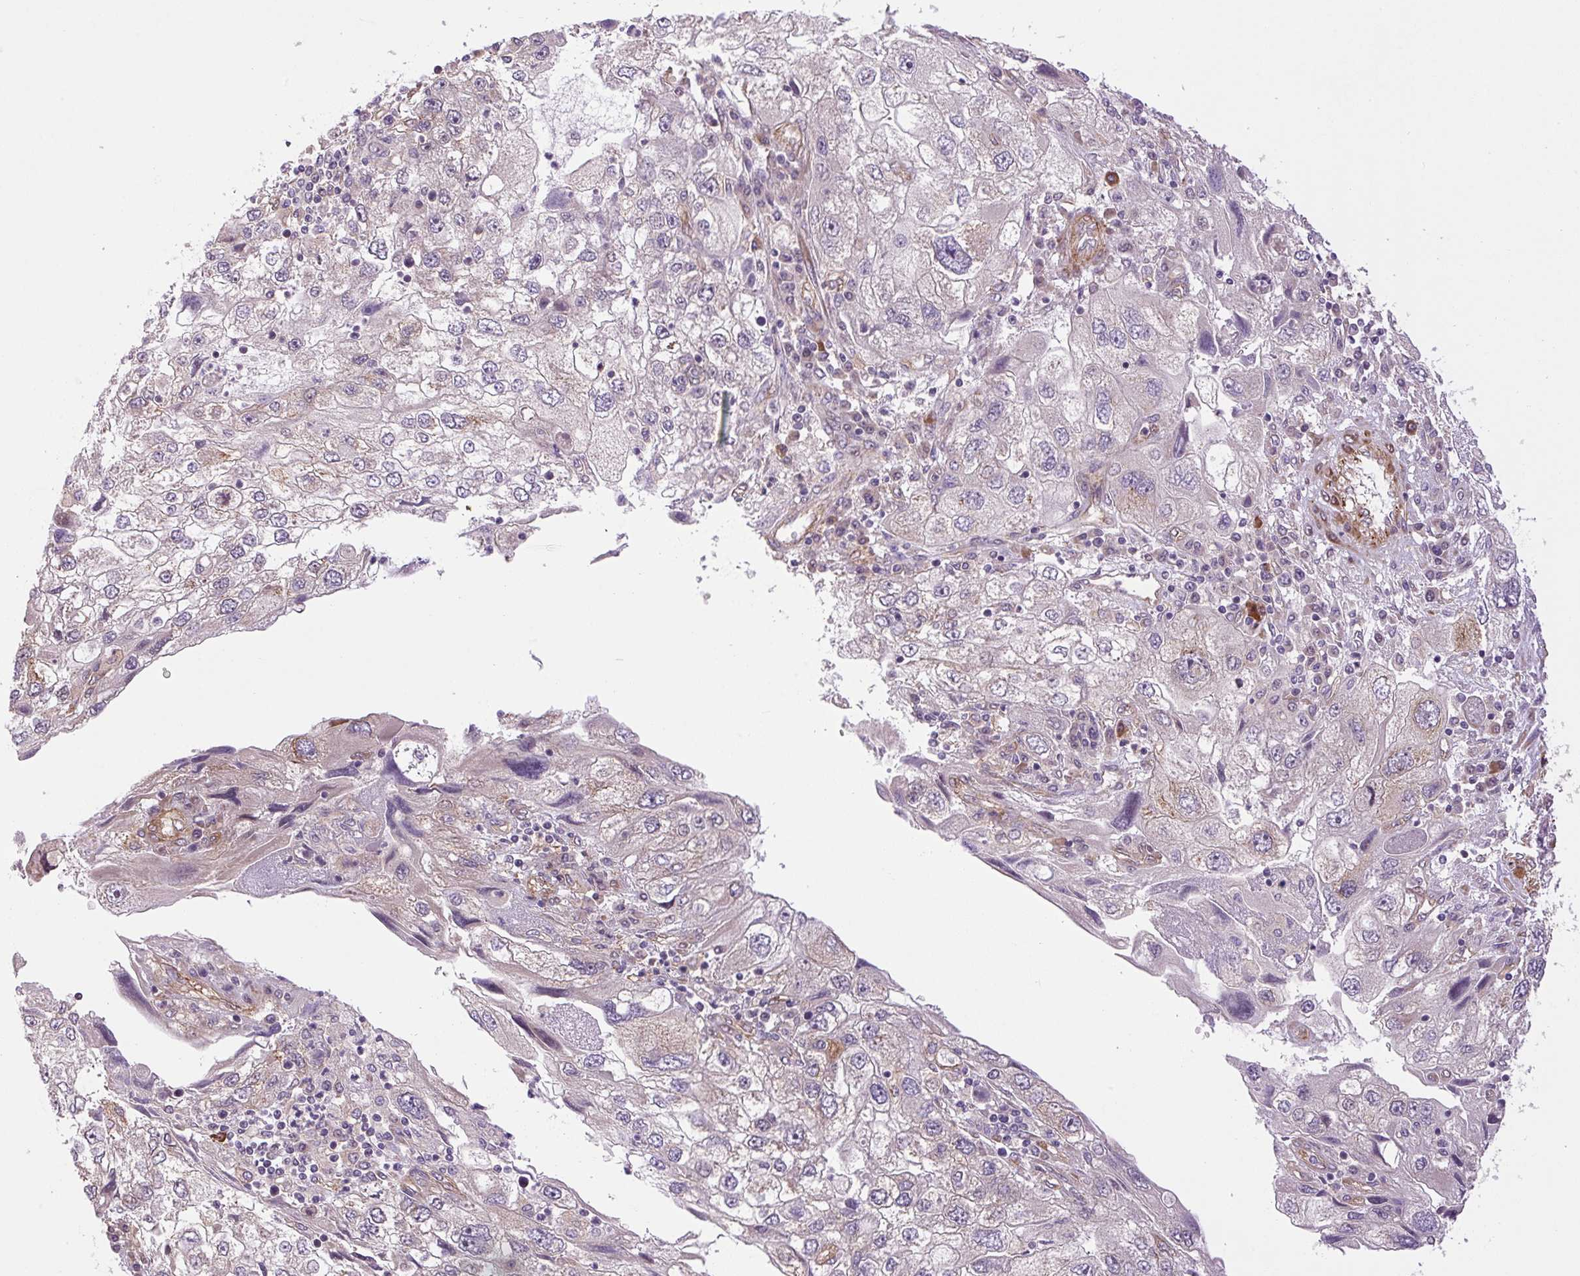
{"staining": {"intensity": "weak", "quantity": "<25%", "location": "cytoplasmic/membranous"}, "tissue": "endometrial cancer", "cell_type": "Tumor cells", "image_type": "cancer", "snomed": [{"axis": "morphology", "description": "Adenocarcinoma, NOS"}, {"axis": "topography", "description": "Endometrium"}], "caption": "This is a micrograph of immunohistochemistry (IHC) staining of adenocarcinoma (endometrial), which shows no expression in tumor cells.", "gene": "SEPTIN10", "patient": {"sex": "female", "age": 49}}